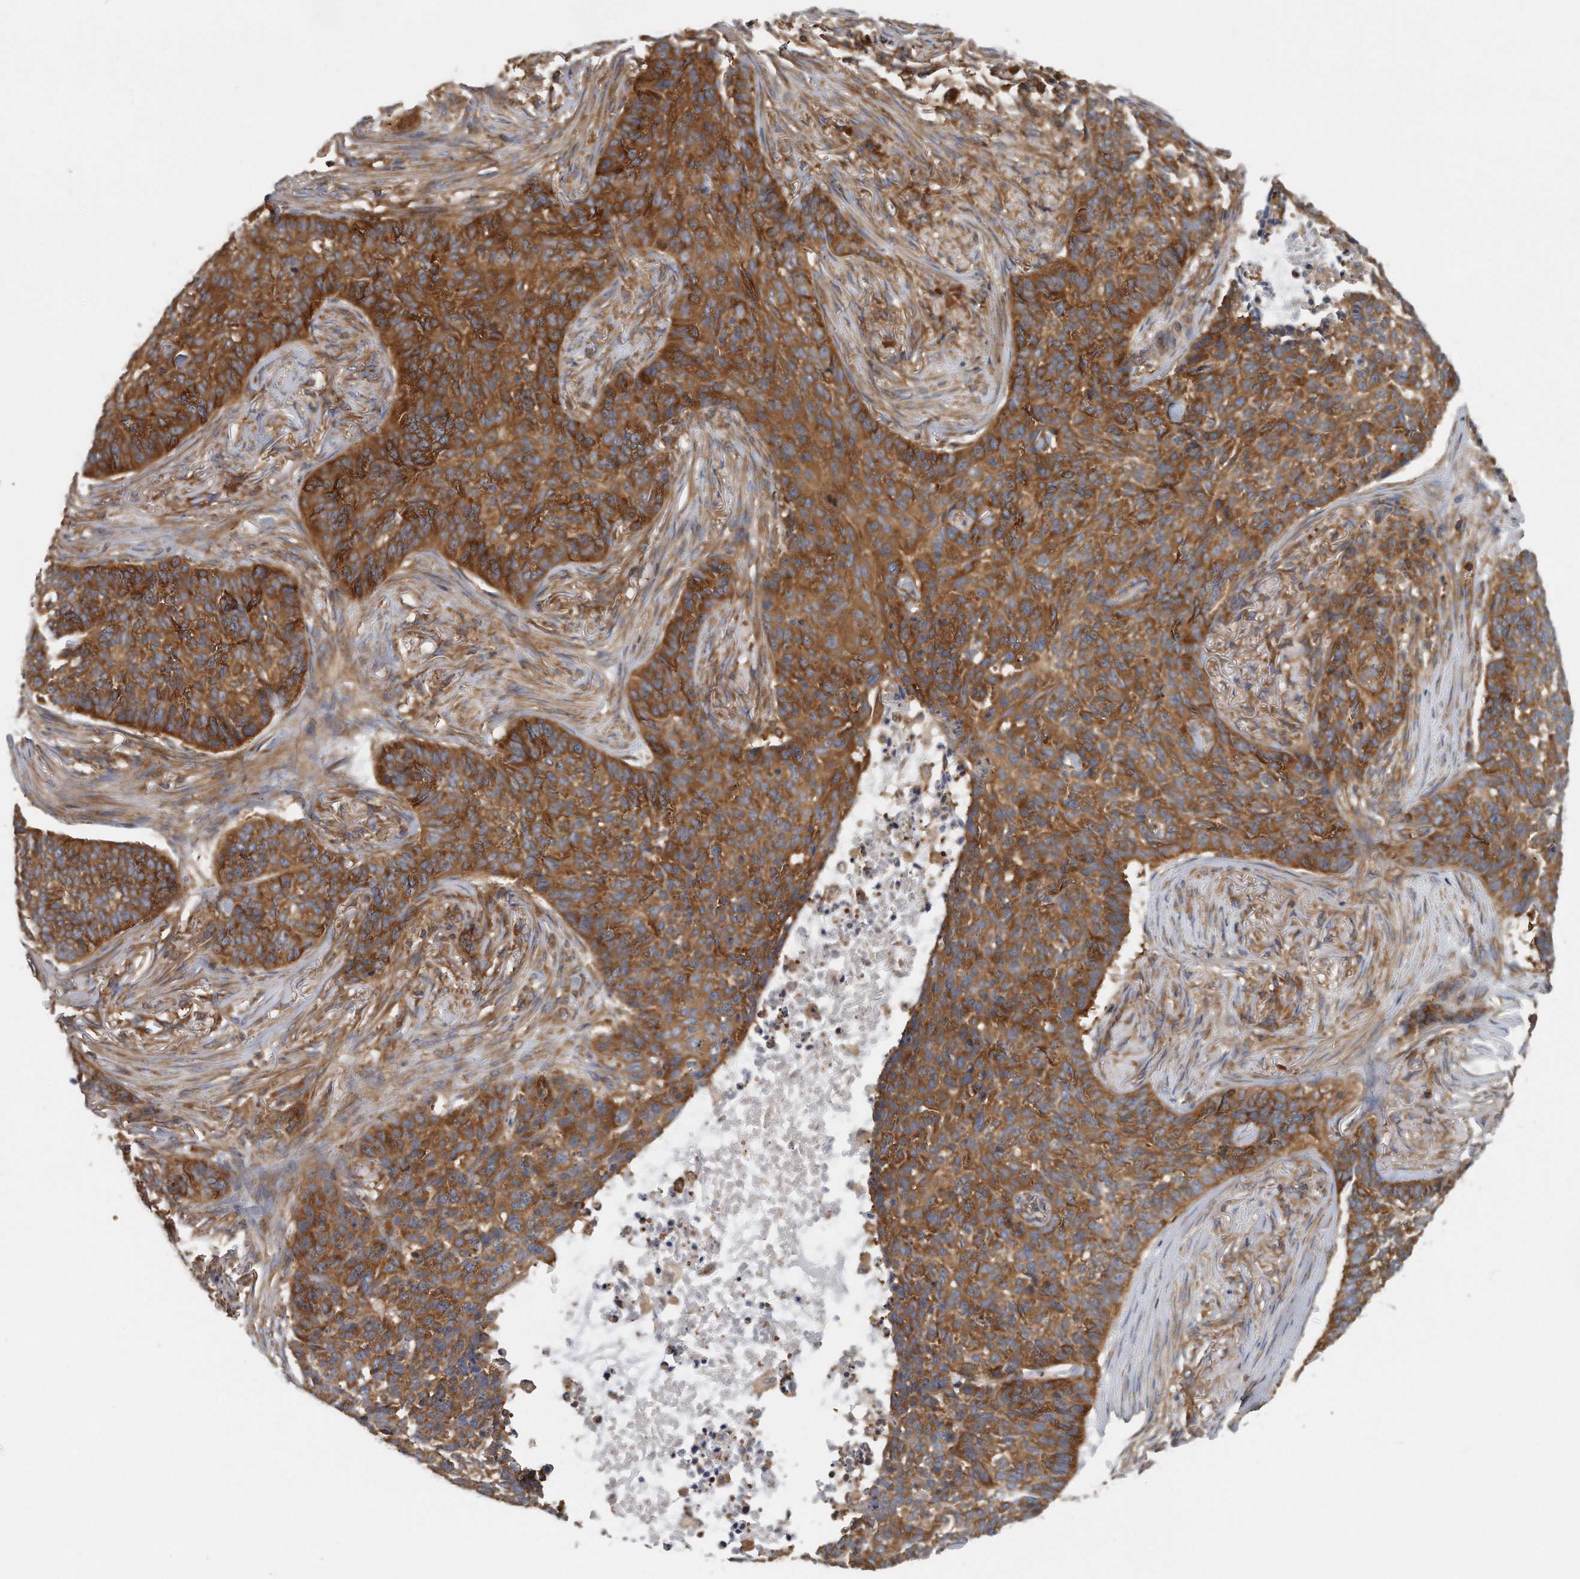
{"staining": {"intensity": "strong", "quantity": ">75%", "location": "cytoplasmic/membranous"}, "tissue": "skin cancer", "cell_type": "Tumor cells", "image_type": "cancer", "snomed": [{"axis": "morphology", "description": "Basal cell carcinoma"}, {"axis": "topography", "description": "Skin"}], "caption": "About >75% of tumor cells in basal cell carcinoma (skin) exhibit strong cytoplasmic/membranous protein staining as visualized by brown immunohistochemical staining.", "gene": "EIF3I", "patient": {"sex": "male", "age": 85}}